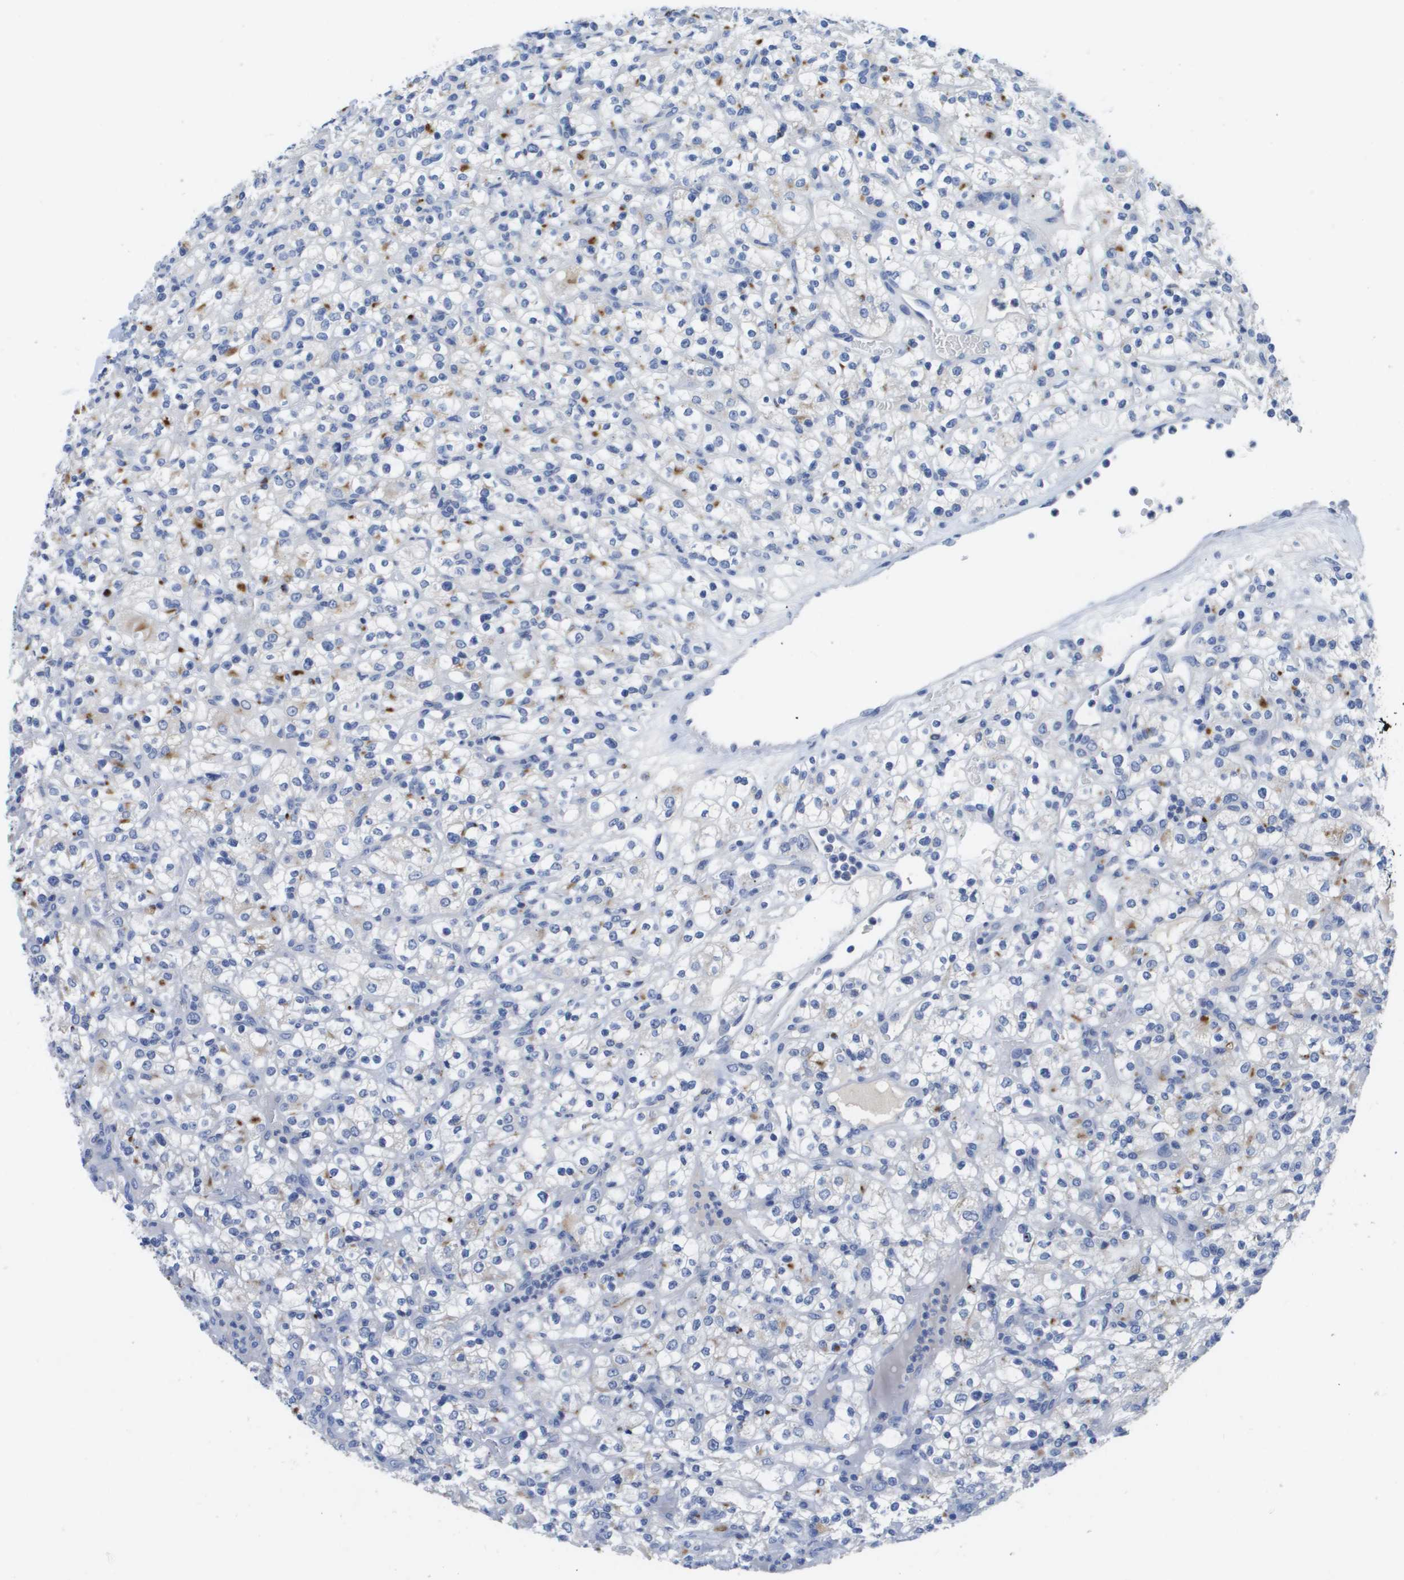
{"staining": {"intensity": "negative", "quantity": "none", "location": "none"}, "tissue": "renal cancer", "cell_type": "Tumor cells", "image_type": "cancer", "snomed": [{"axis": "morphology", "description": "Normal tissue, NOS"}, {"axis": "morphology", "description": "Adenocarcinoma, NOS"}, {"axis": "topography", "description": "Kidney"}], "caption": "Protein analysis of adenocarcinoma (renal) exhibits no significant expression in tumor cells.", "gene": "MS4A1", "patient": {"sex": "female", "age": 72}}